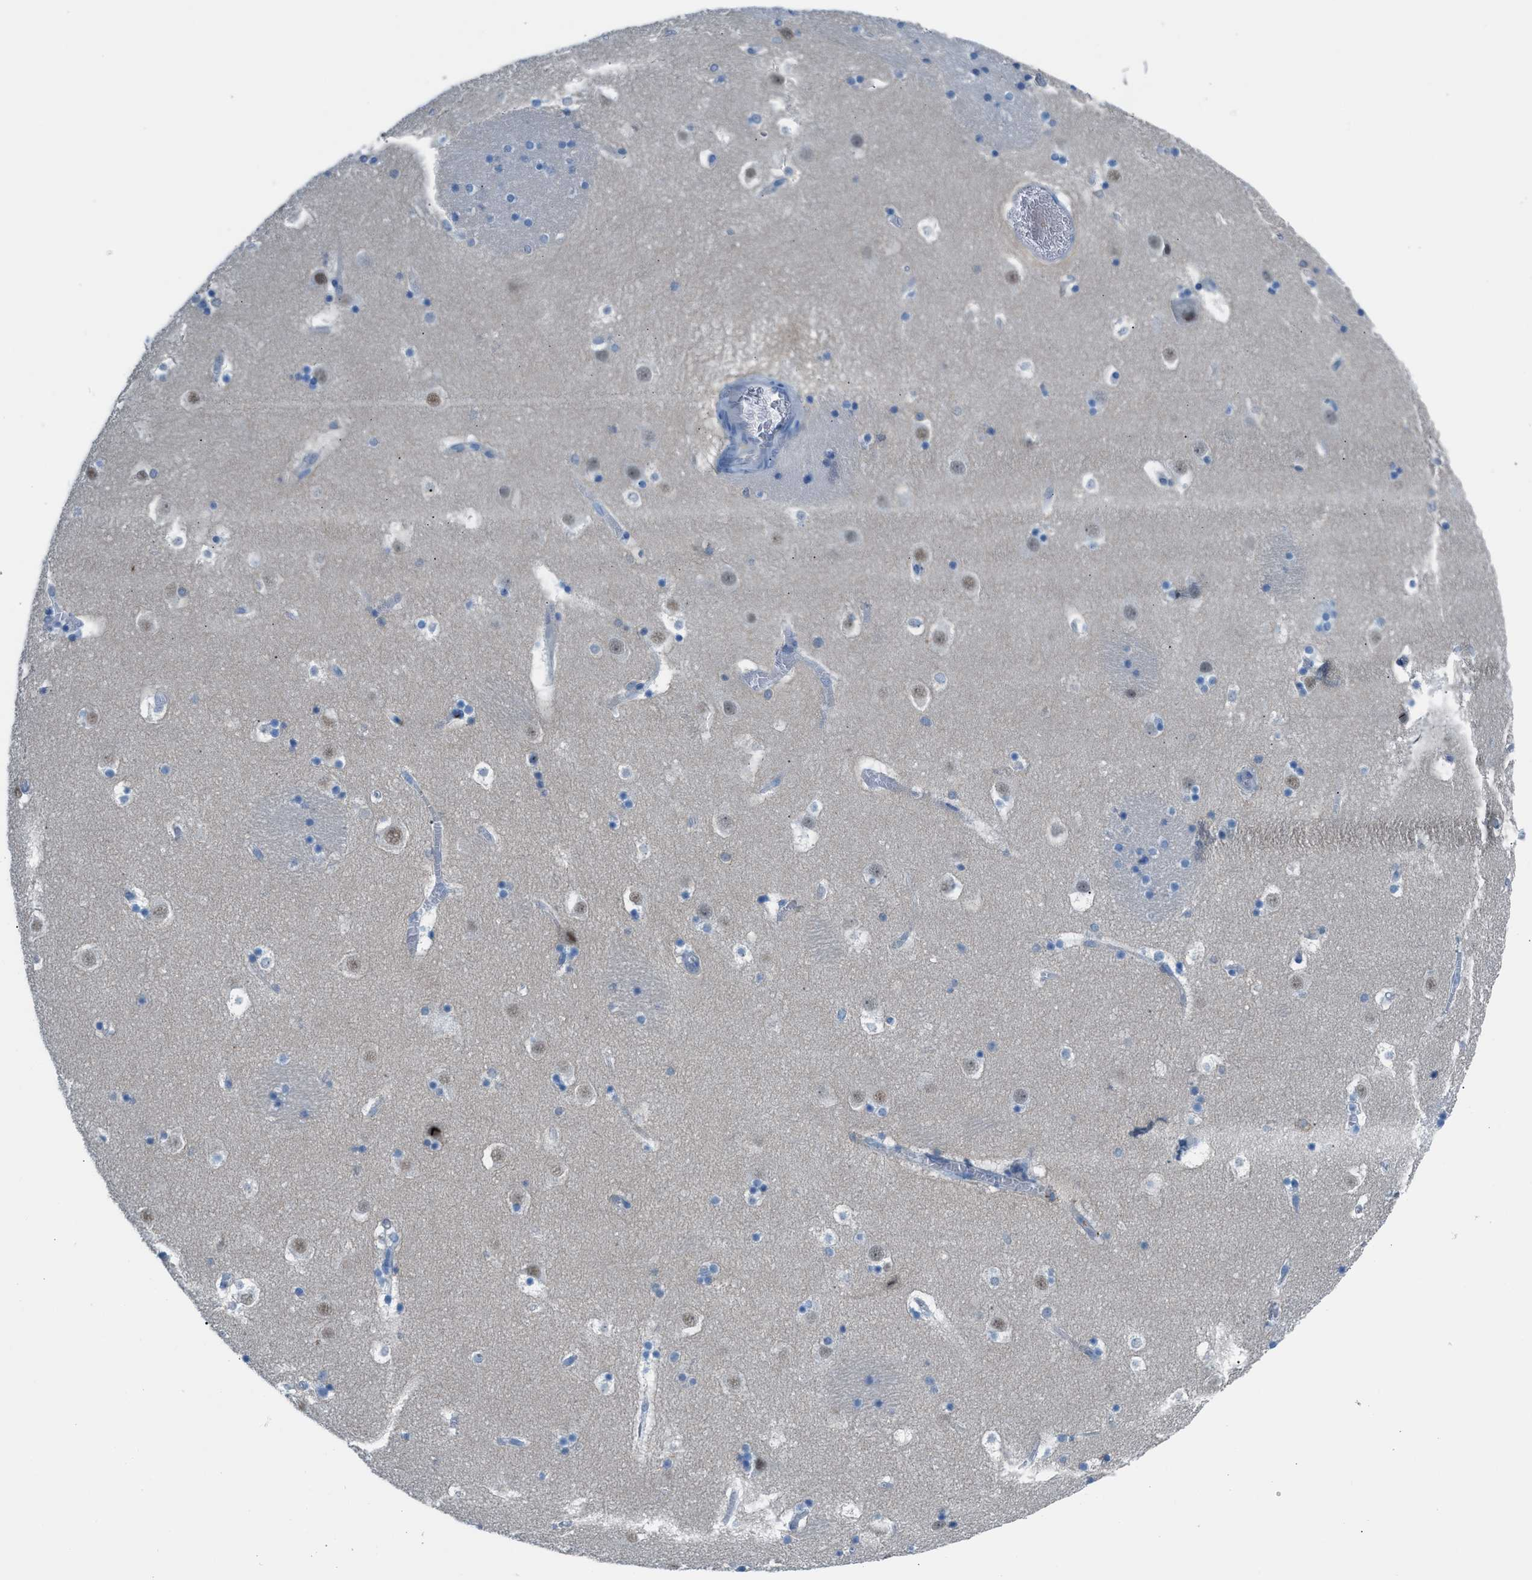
{"staining": {"intensity": "negative", "quantity": "none", "location": "none"}, "tissue": "caudate", "cell_type": "Glial cells", "image_type": "normal", "snomed": [{"axis": "morphology", "description": "Normal tissue, NOS"}, {"axis": "topography", "description": "Lateral ventricle wall"}], "caption": "A high-resolution photomicrograph shows immunohistochemistry (IHC) staining of normal caudate, which reveals no significant expression in glial cells.", "gene": "CLEC10A", "patient": {"sex": "male", "age": 45}}